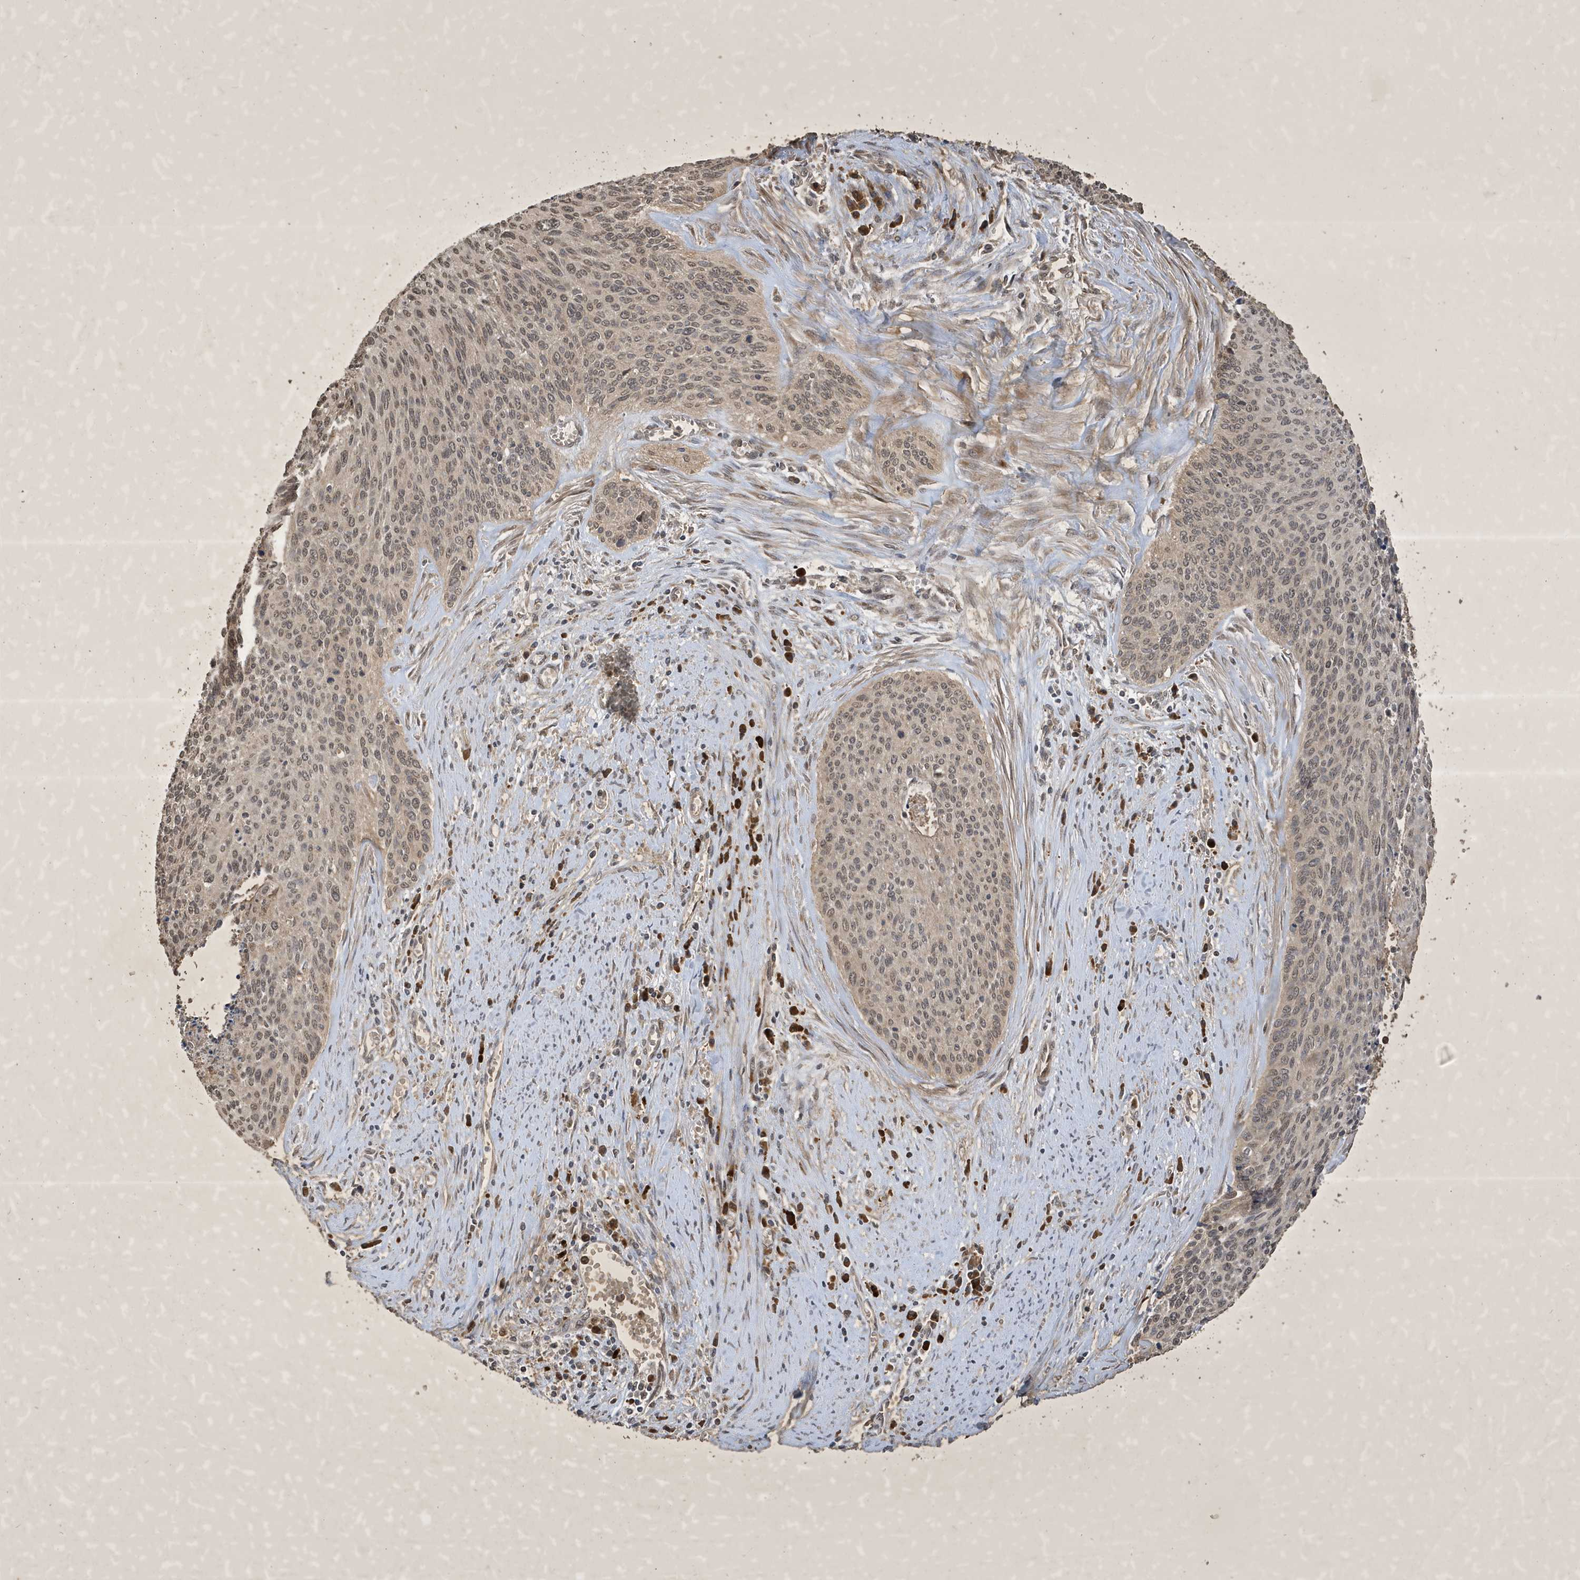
{"staining": {"intensity": "weak", "quantity": ">75%", "location": "nuclear"}, "tissue": "cervical cancer", "cell_type": "Tumor cells", "image_type": "cancer", "snomed": [{"axis": "morphology", "description": "Squamous cell carcinoma, NOS"}, {"axis": "topography", "description": "Cervix"}], "caption": "Cervical cancer stained with a protein marker demonstrates weak staining in tumor cells.", "gene": "STX10", "patient": {"sex": "female", "age": 55}}